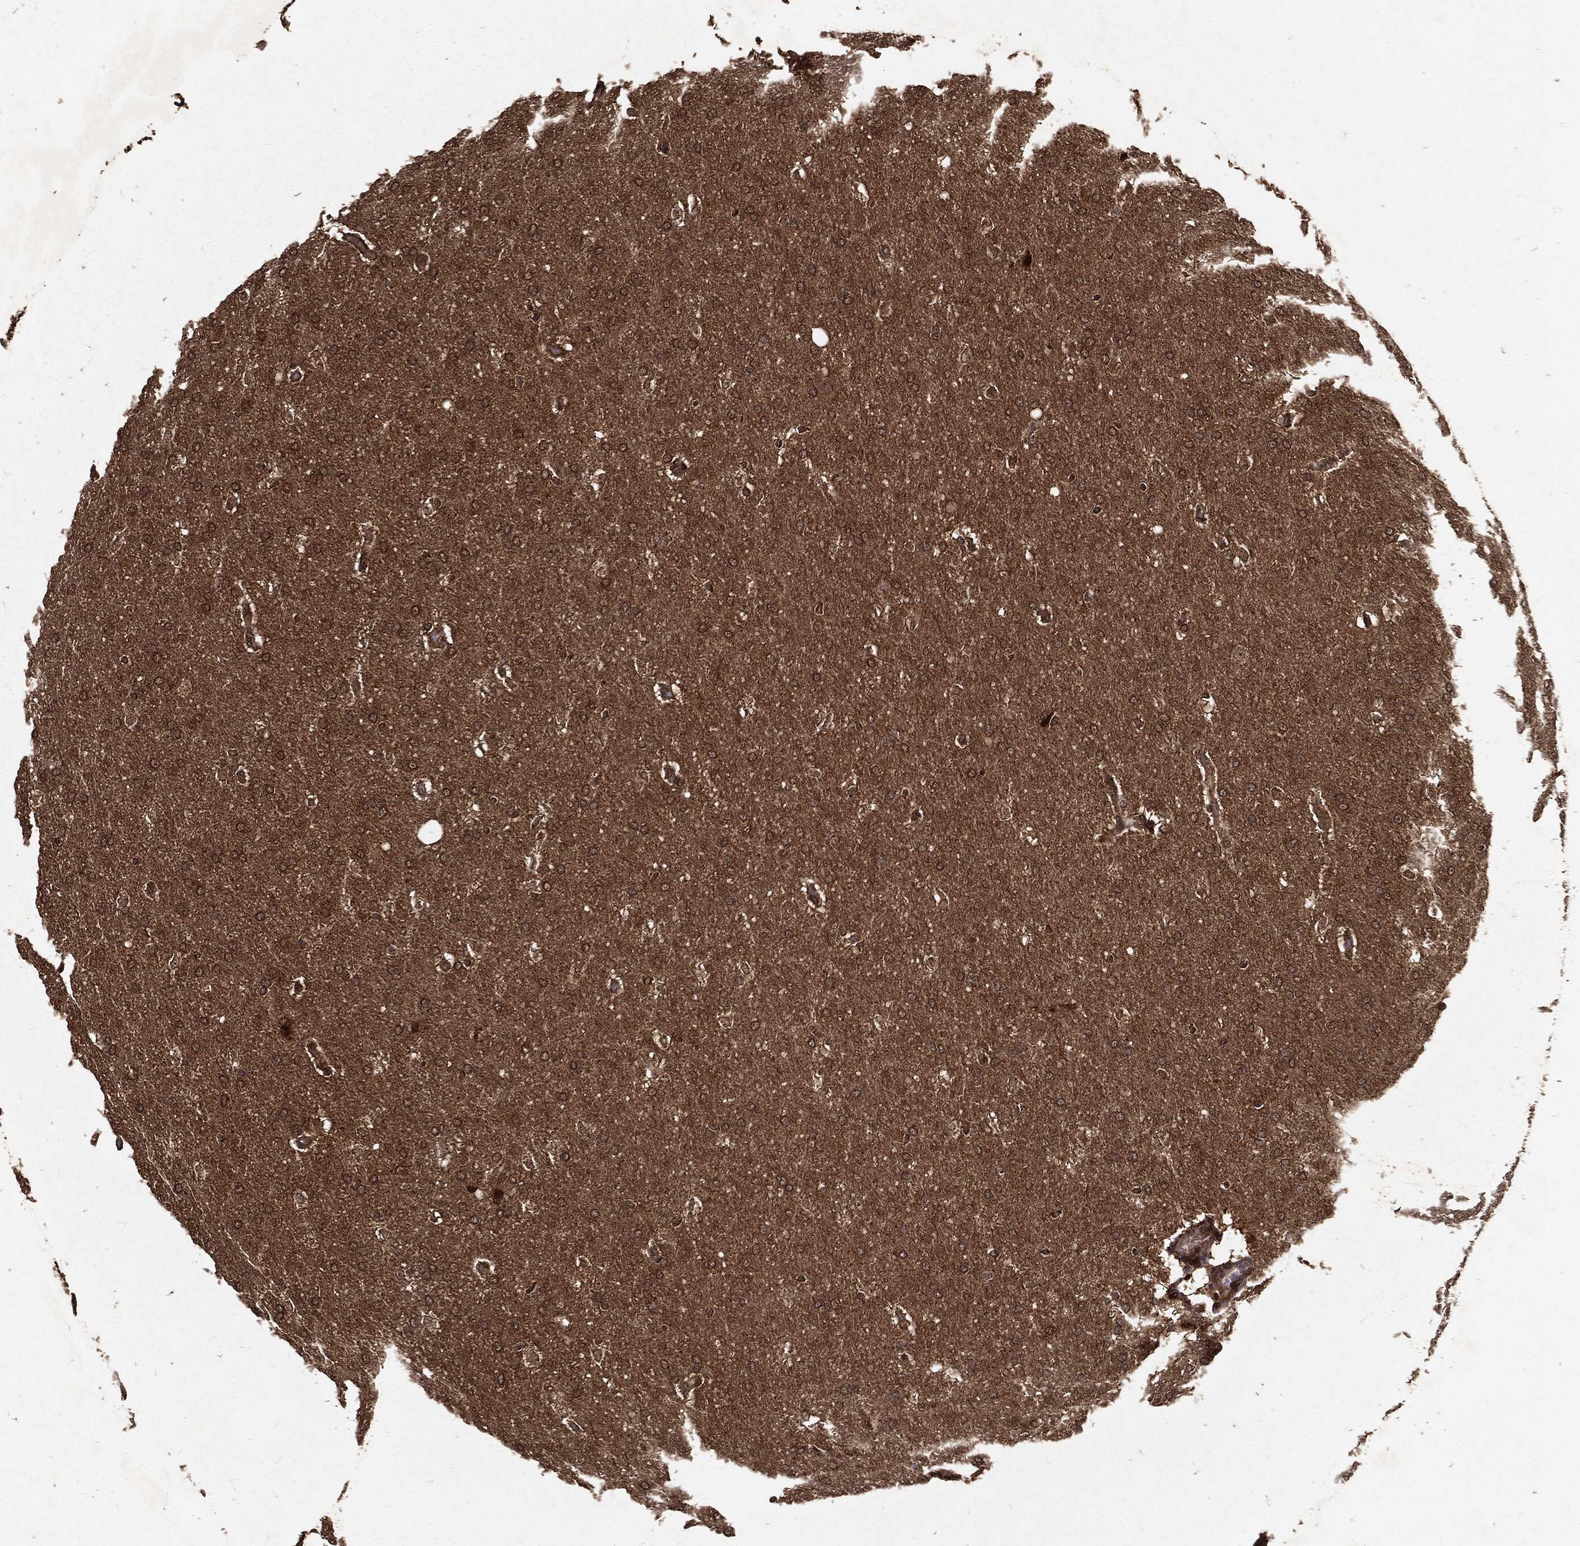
{"staining": {"intensity": "moderate", "quantity": ">75%", "location": "cytoplasmic/membranous"}, "tissue": "glioma", "cell_type": "Tumor cells", "image_type": "cancer", "snomed": [{"axis": "morphology", "description": "Glioma, malignant, Low grade"}, {"axis": "topography", "description": "Brain"}], "caption": "This is a histology image of immunohistochemistry staining of glioma, which shows moderate positivity in the cytoplasmic/membranous of tumor cells.", "gene": "ZNF226", "patient": {"sex": "female", "age": 37}}